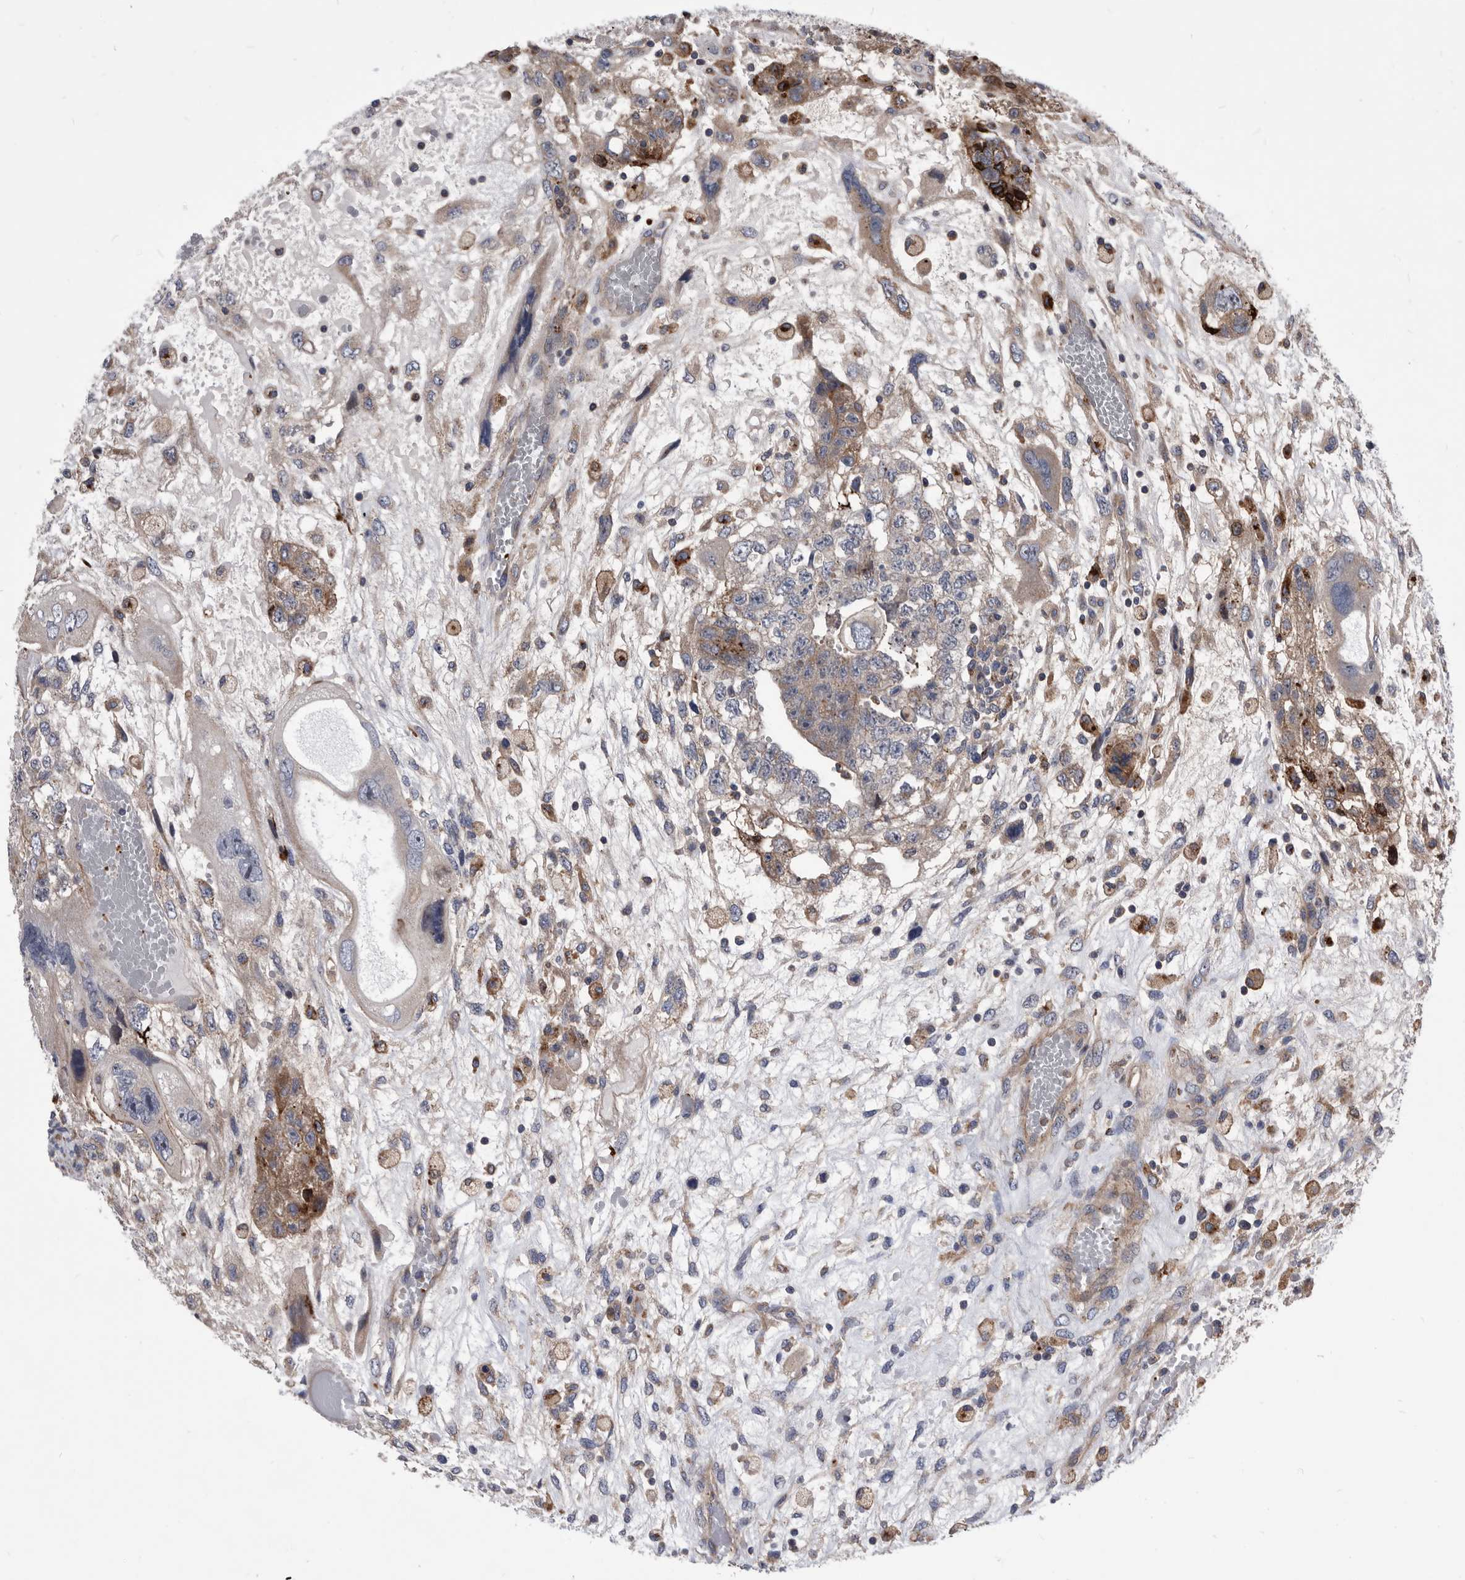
{"staining": {"intensity": "moderate", "quantity": "25%-75%", "location": "cytoplasmic/membranous"}, "tissue": "testis cancer", "cell_type": "Tumor cells", "image_type": "cancer", "snomed": [{"axis": "morphology", "description": "Carcinoma, Embryonal, NOS"}, {"axis": "topography", "description": "Testis"}], "caption": "A histopathology image showing moderate cytoplasmic/membranous staining in approximately 25%-75% of tumor cells in testis cancer, as visualized by brown immunohistochemical staining.", "gene": "BAIAP3", "patient": {"sex": "male", "age": 36}}